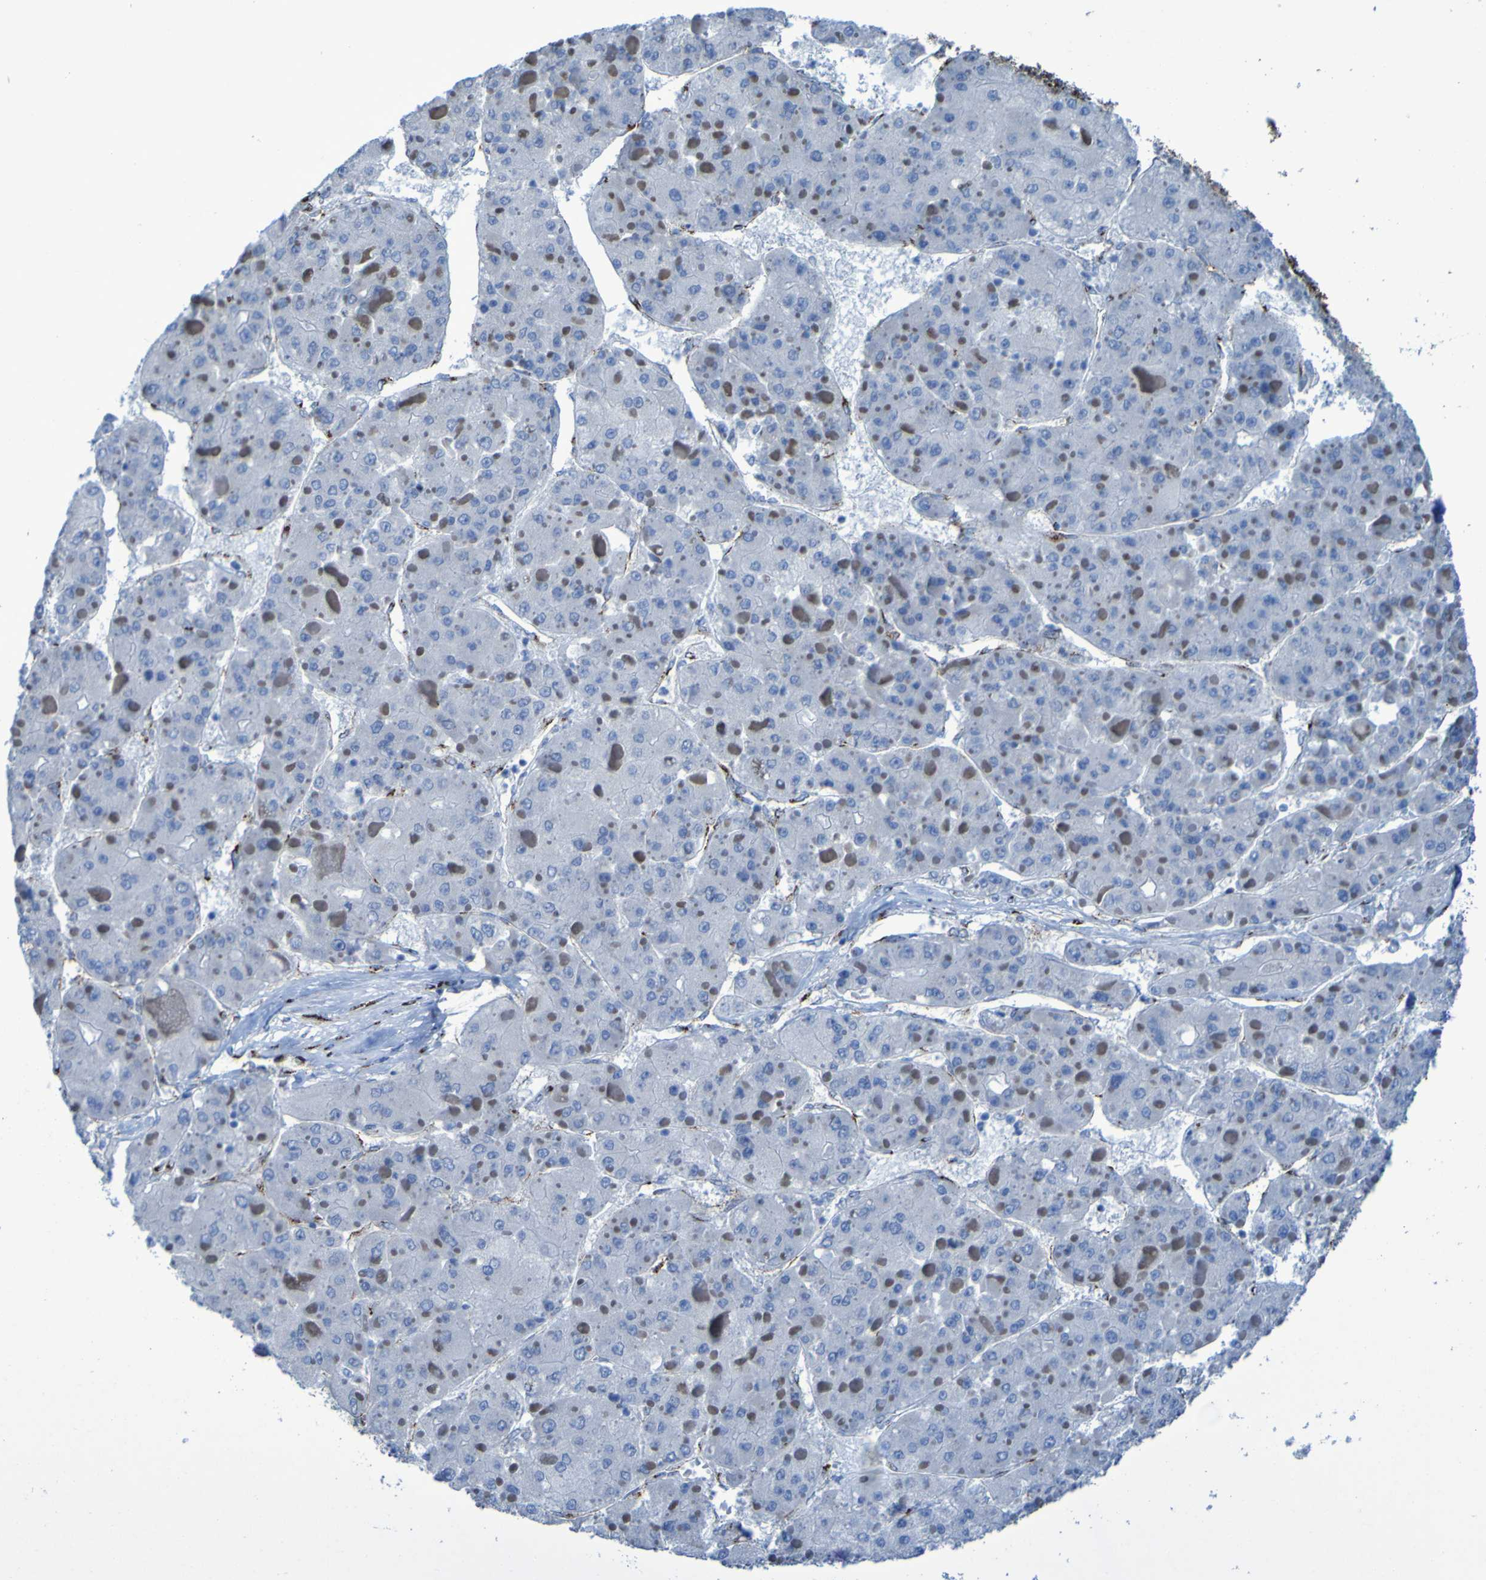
{"staining": {"intensity": "negative", "quantity": "none", "location": "none"}, "tissue": "liver cancer", "cell_type": "Tumor cells", "image_type": "cancer", "snomed": [{"axis": "morphology", "description": "Carcinoma, Hepatocellular, NOS"}, {"axis": "topography", "description": "Liver"}], "caption": "This is an IHC micrograph of human liver hepatocellular carcinoma. There is no positivity in tumor cells.", "gene": "GOLM1", "patient": {"sex": "female", "age": 73}}